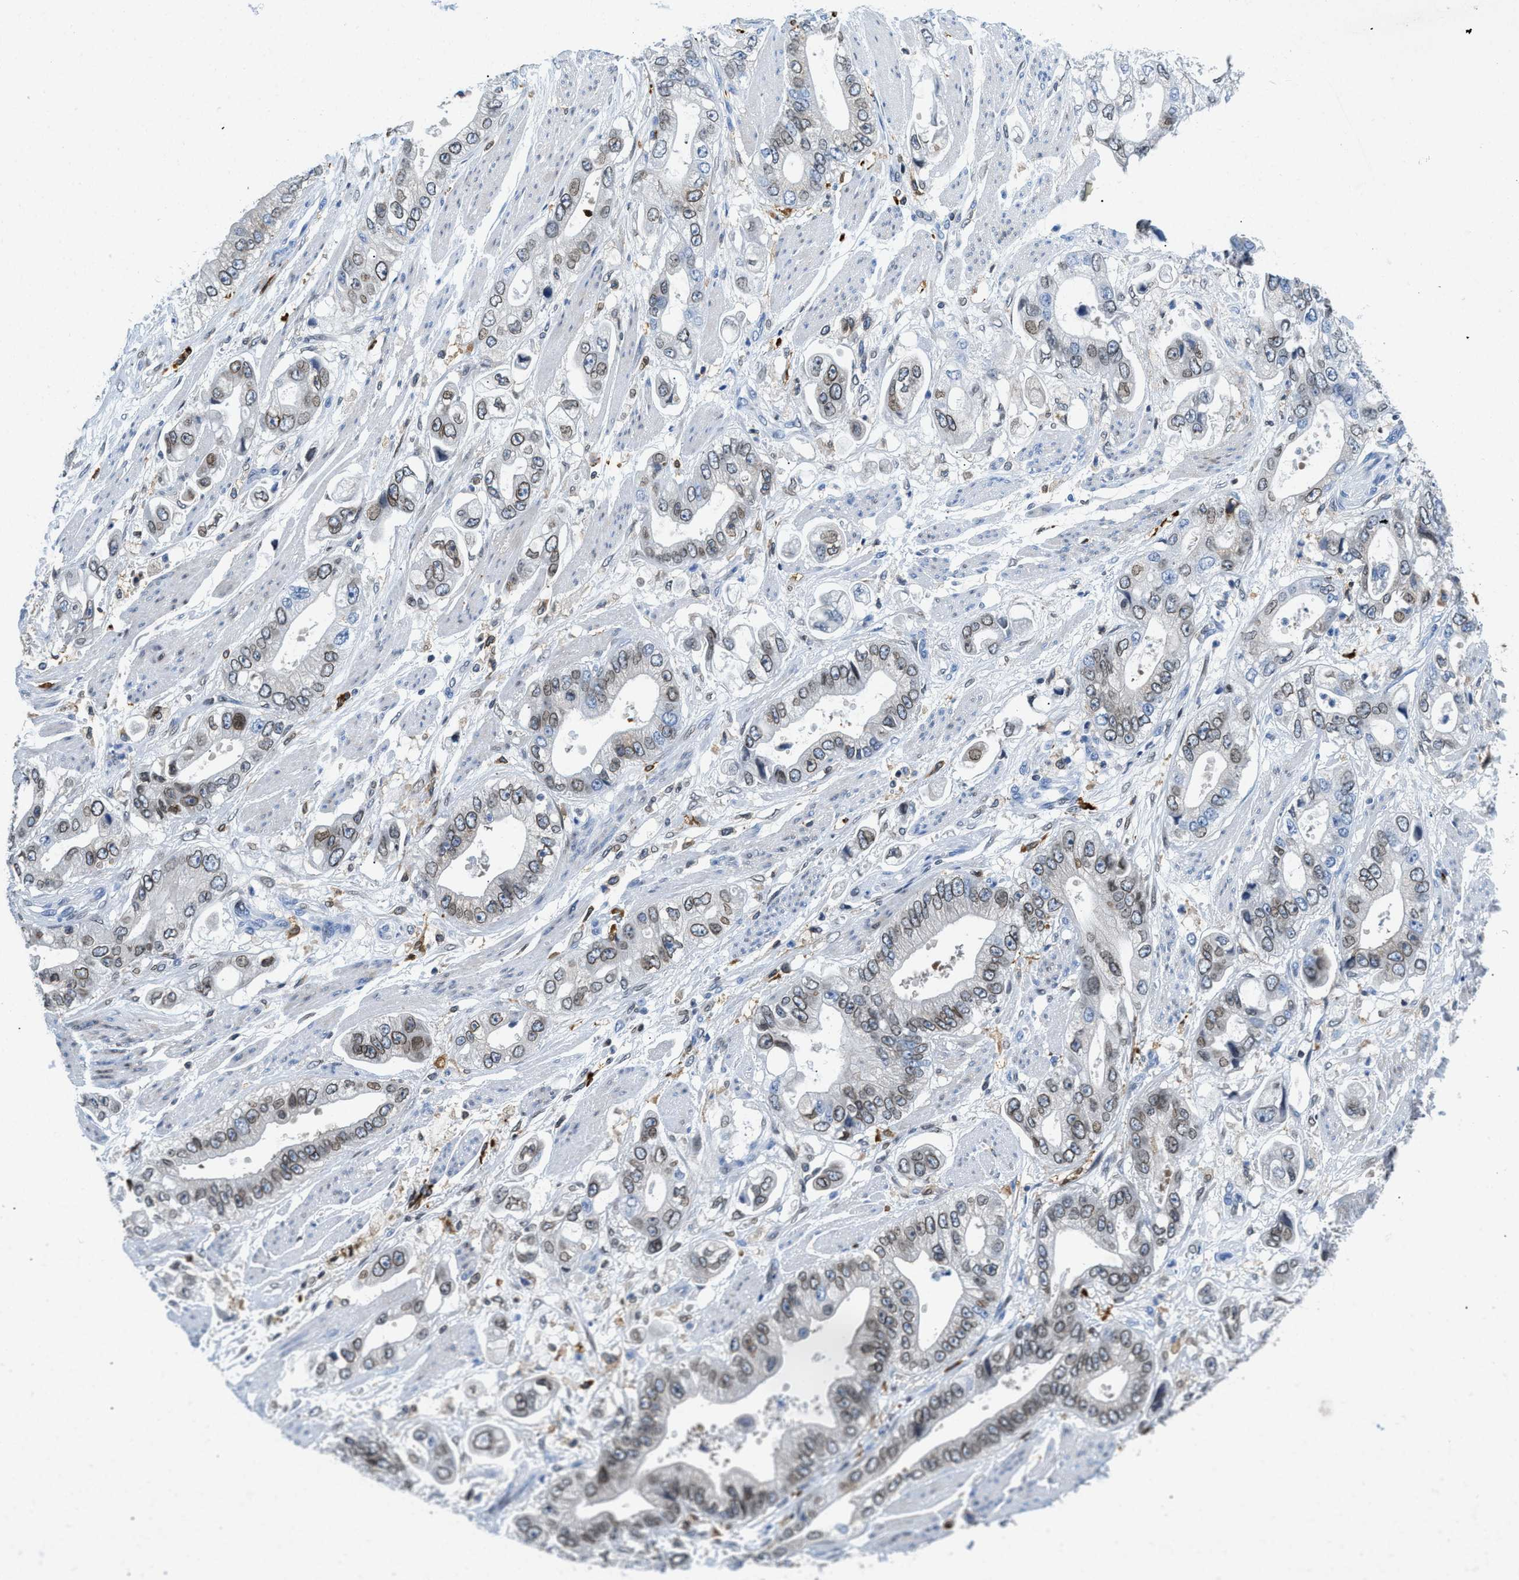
{"staining": {"intensity": "weak", "quantity": "25%-75%", "location": "nuclear"}, "tissue": "stomach cancer", "cell_type": "Tumor cells", "image_type": "cancer", "snomed": [{"axis": "morphology", "description": "Normal tissue, NOS"}, {"axis": "morphology", "description": "Adenocarcinoma, NOS"}, {"axis": "topography", "description": "Stomach"}], "caption": "Tumor cells reveal low levels of weak nuclear staining in about 25%-75% of cells in stomach cancer.", "gene": "CD226", "patient": {"sex": "male", "age": 62}}